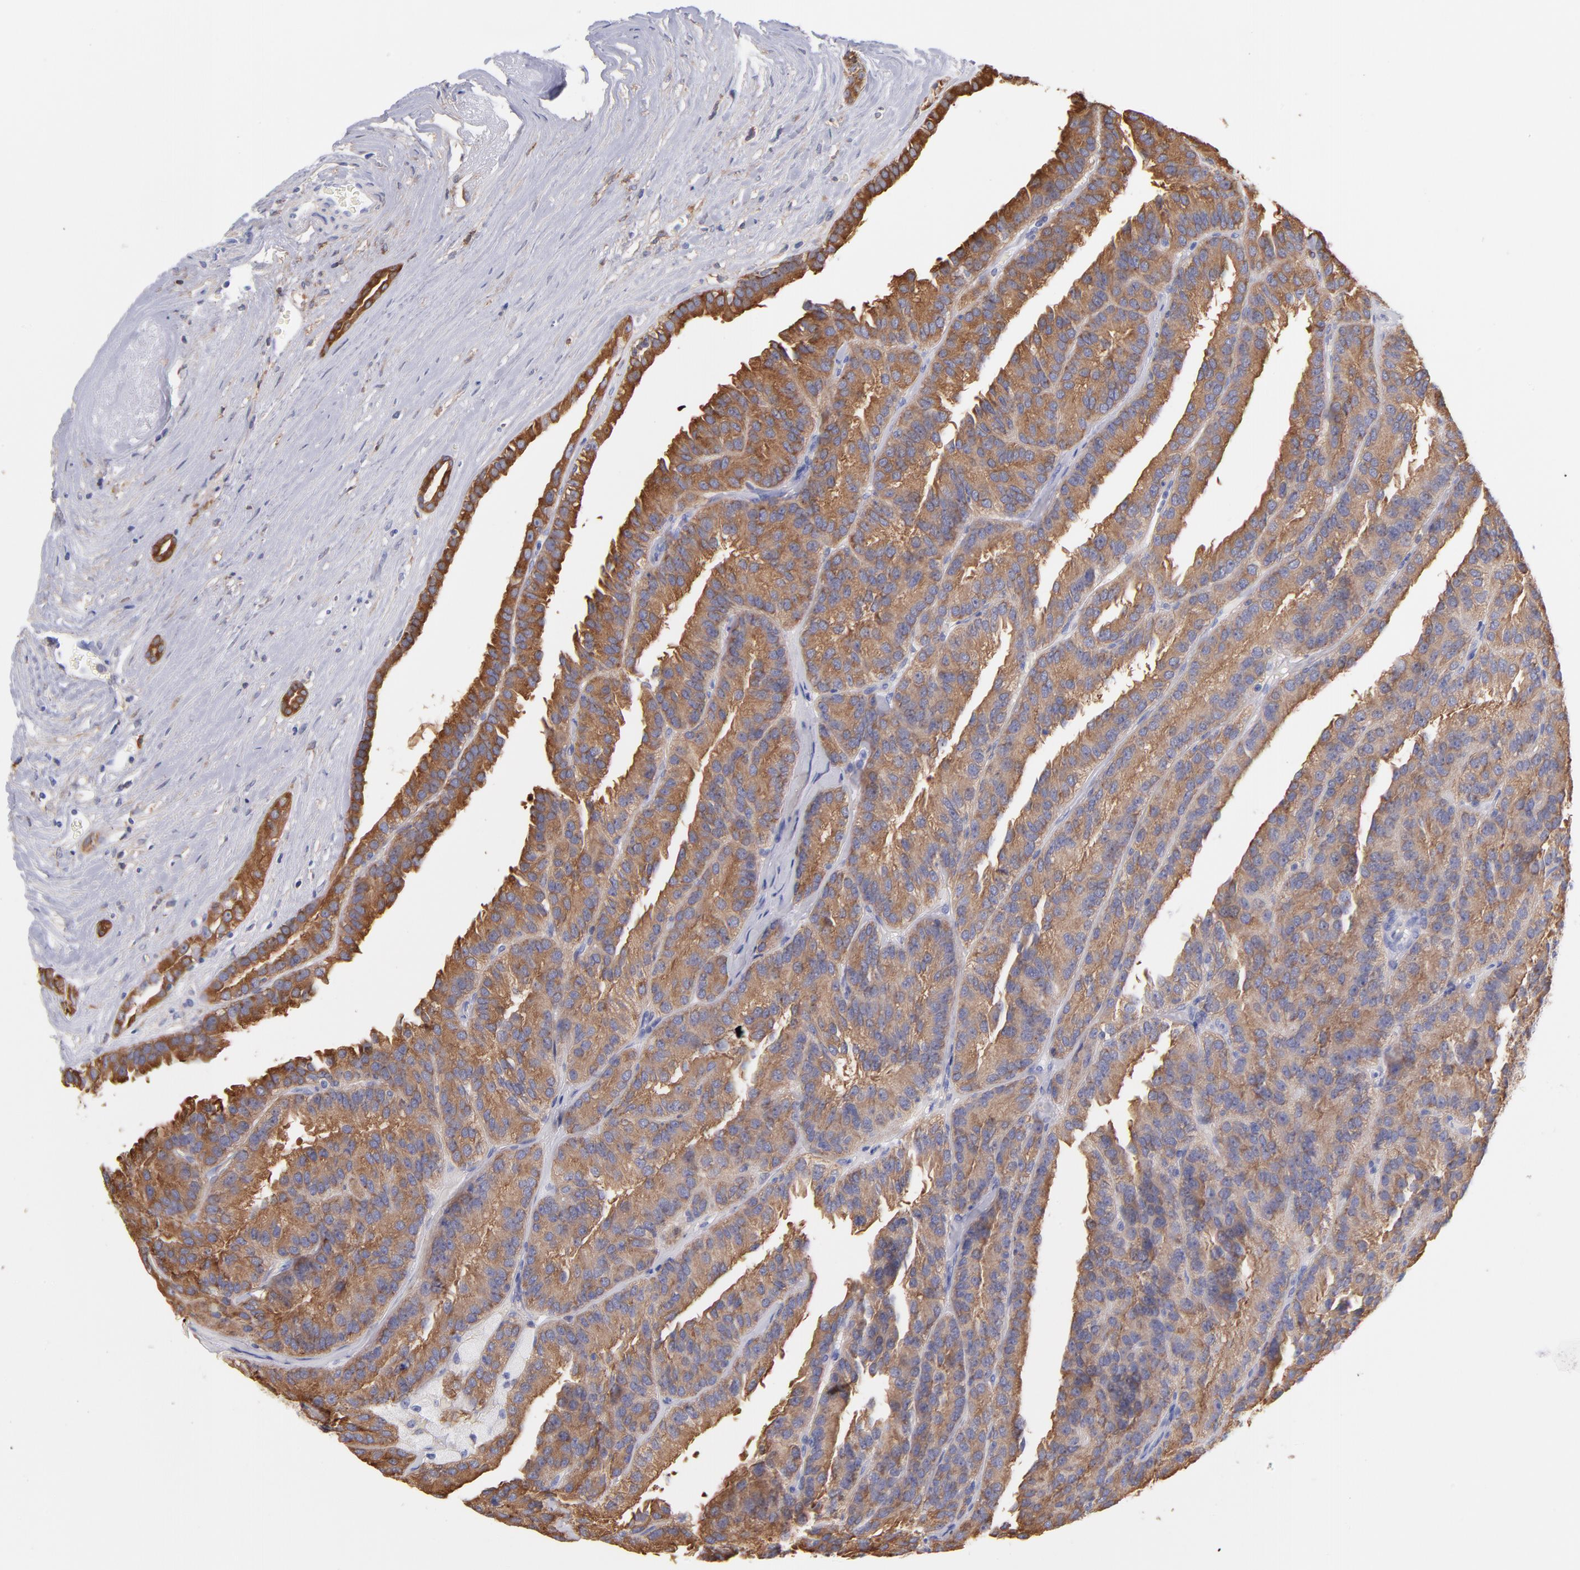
{"staining": {"intensity": "moderate", "quantity": ">75%", "location": "cytoplasmic/membranous"}, "tissue": "renal cancer", "cell_type": "Tumor cells", "image_type": "cancer", "snomed": [{"axis": "morphology", "description": "Adenocarcinoma, NOS"}, {"axis": "topography", "description": "Kidney"}], "caption": "A photomicrograph showing moderate cytoplasmic/membranous expression in about >75% of tumor cells in adenocarcinoma (renal), as visualized by brown immunohistochemical staining.", "gene": "PRKCA", "patient": {"sex": "male", "age": 46}}